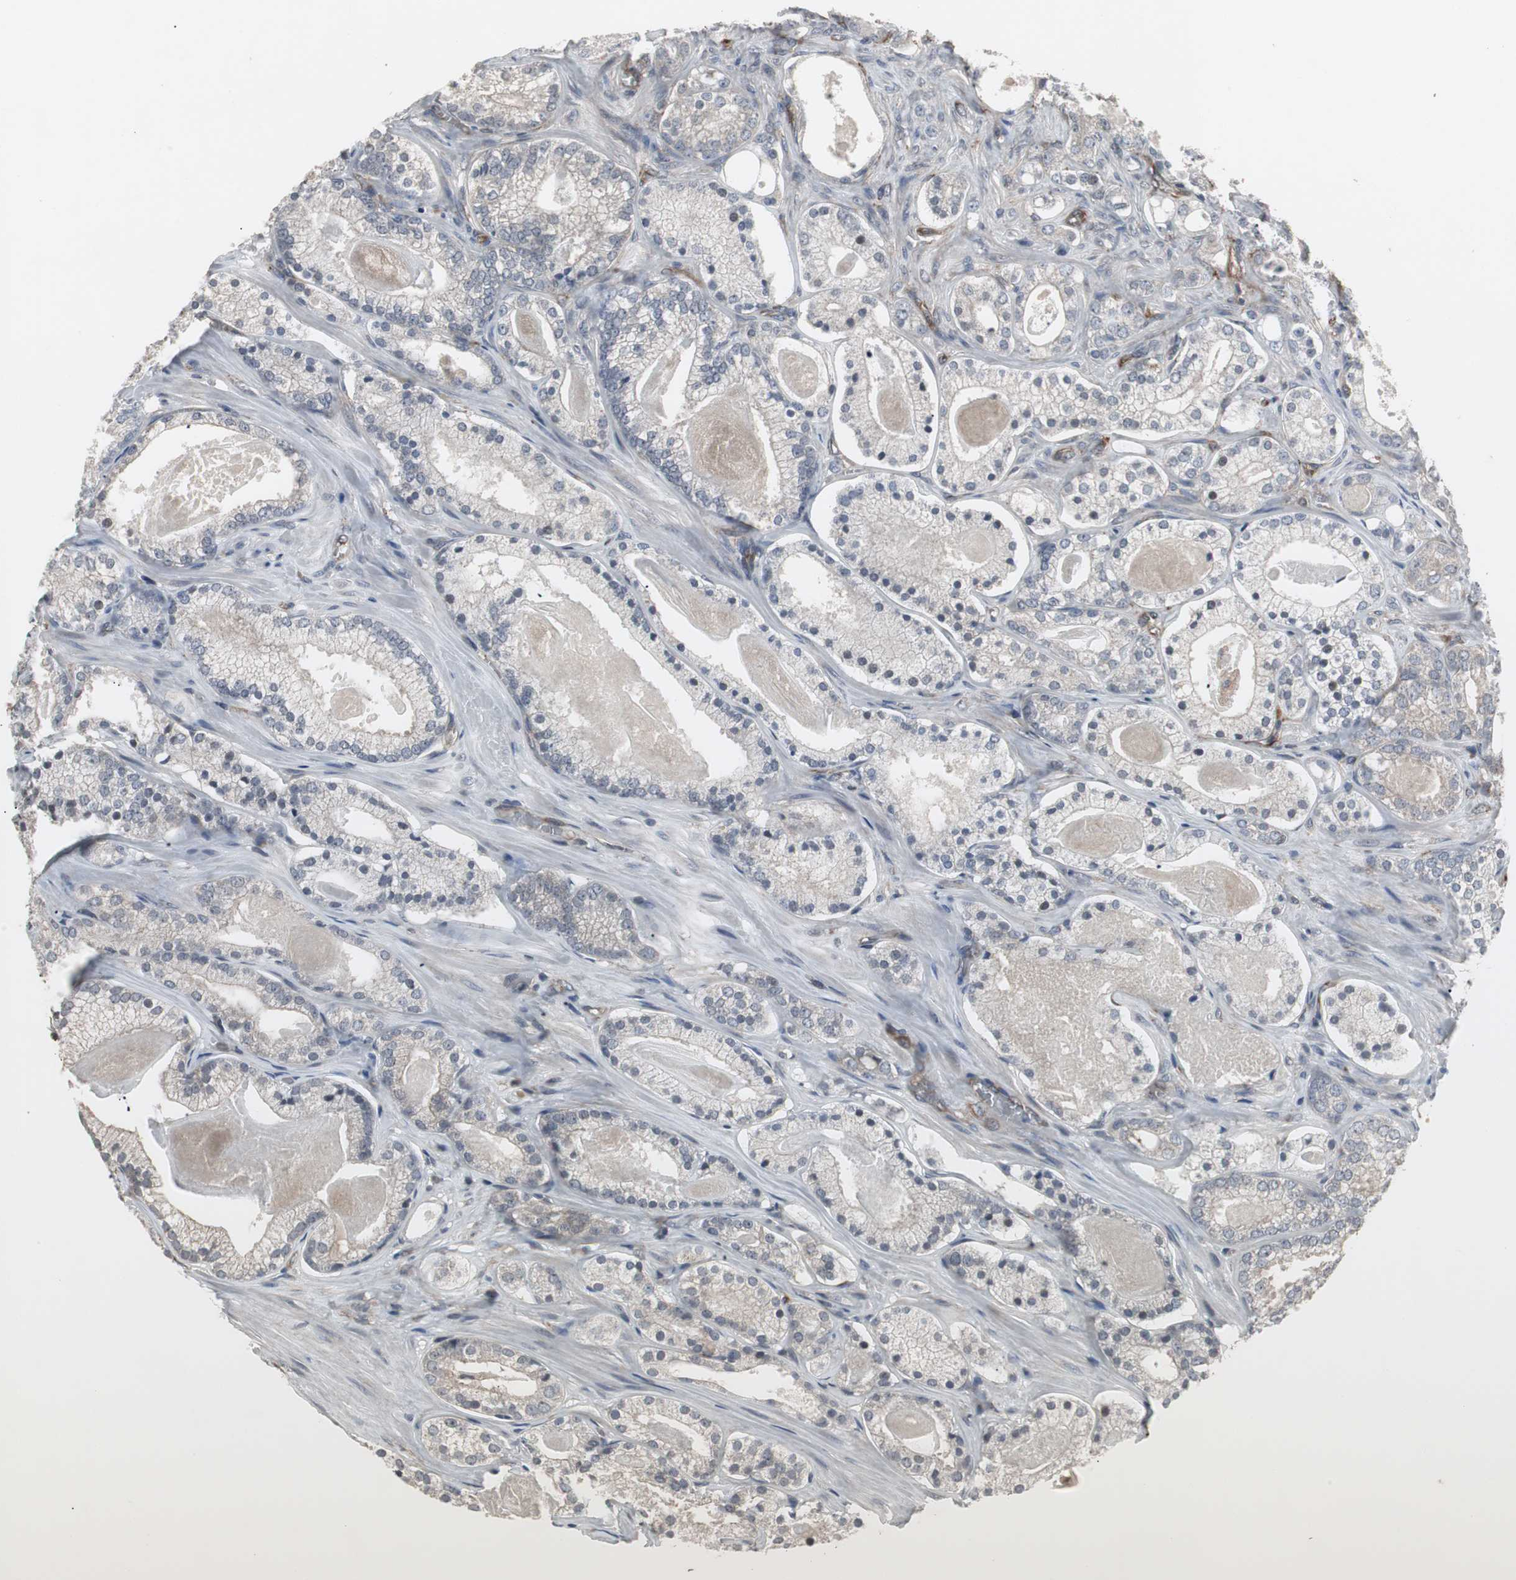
{"staining": {"intensity": "weak", "quantity": ">75%", "location": "cytoplasmic/membranous"}, "tissue": "prostate cancer", "cell_type": "Tumor cells", "image_type": "cancer", "snomed": [{"axis": "morphology", "description": "Adenocarcinoma, Low grade"}, {"axis": "topography", "description": "Prostate"}], "caption": "Approximately >75% of tumor cells in prostate cancer (adenocarcinoma (low-grade)) reveal weak cytoplasmic/membranous protein positivity as visualized by brown immunohistochemical staining.", "gene": "ATP2B2", "patient": {"sex": "male", "age": 59}}